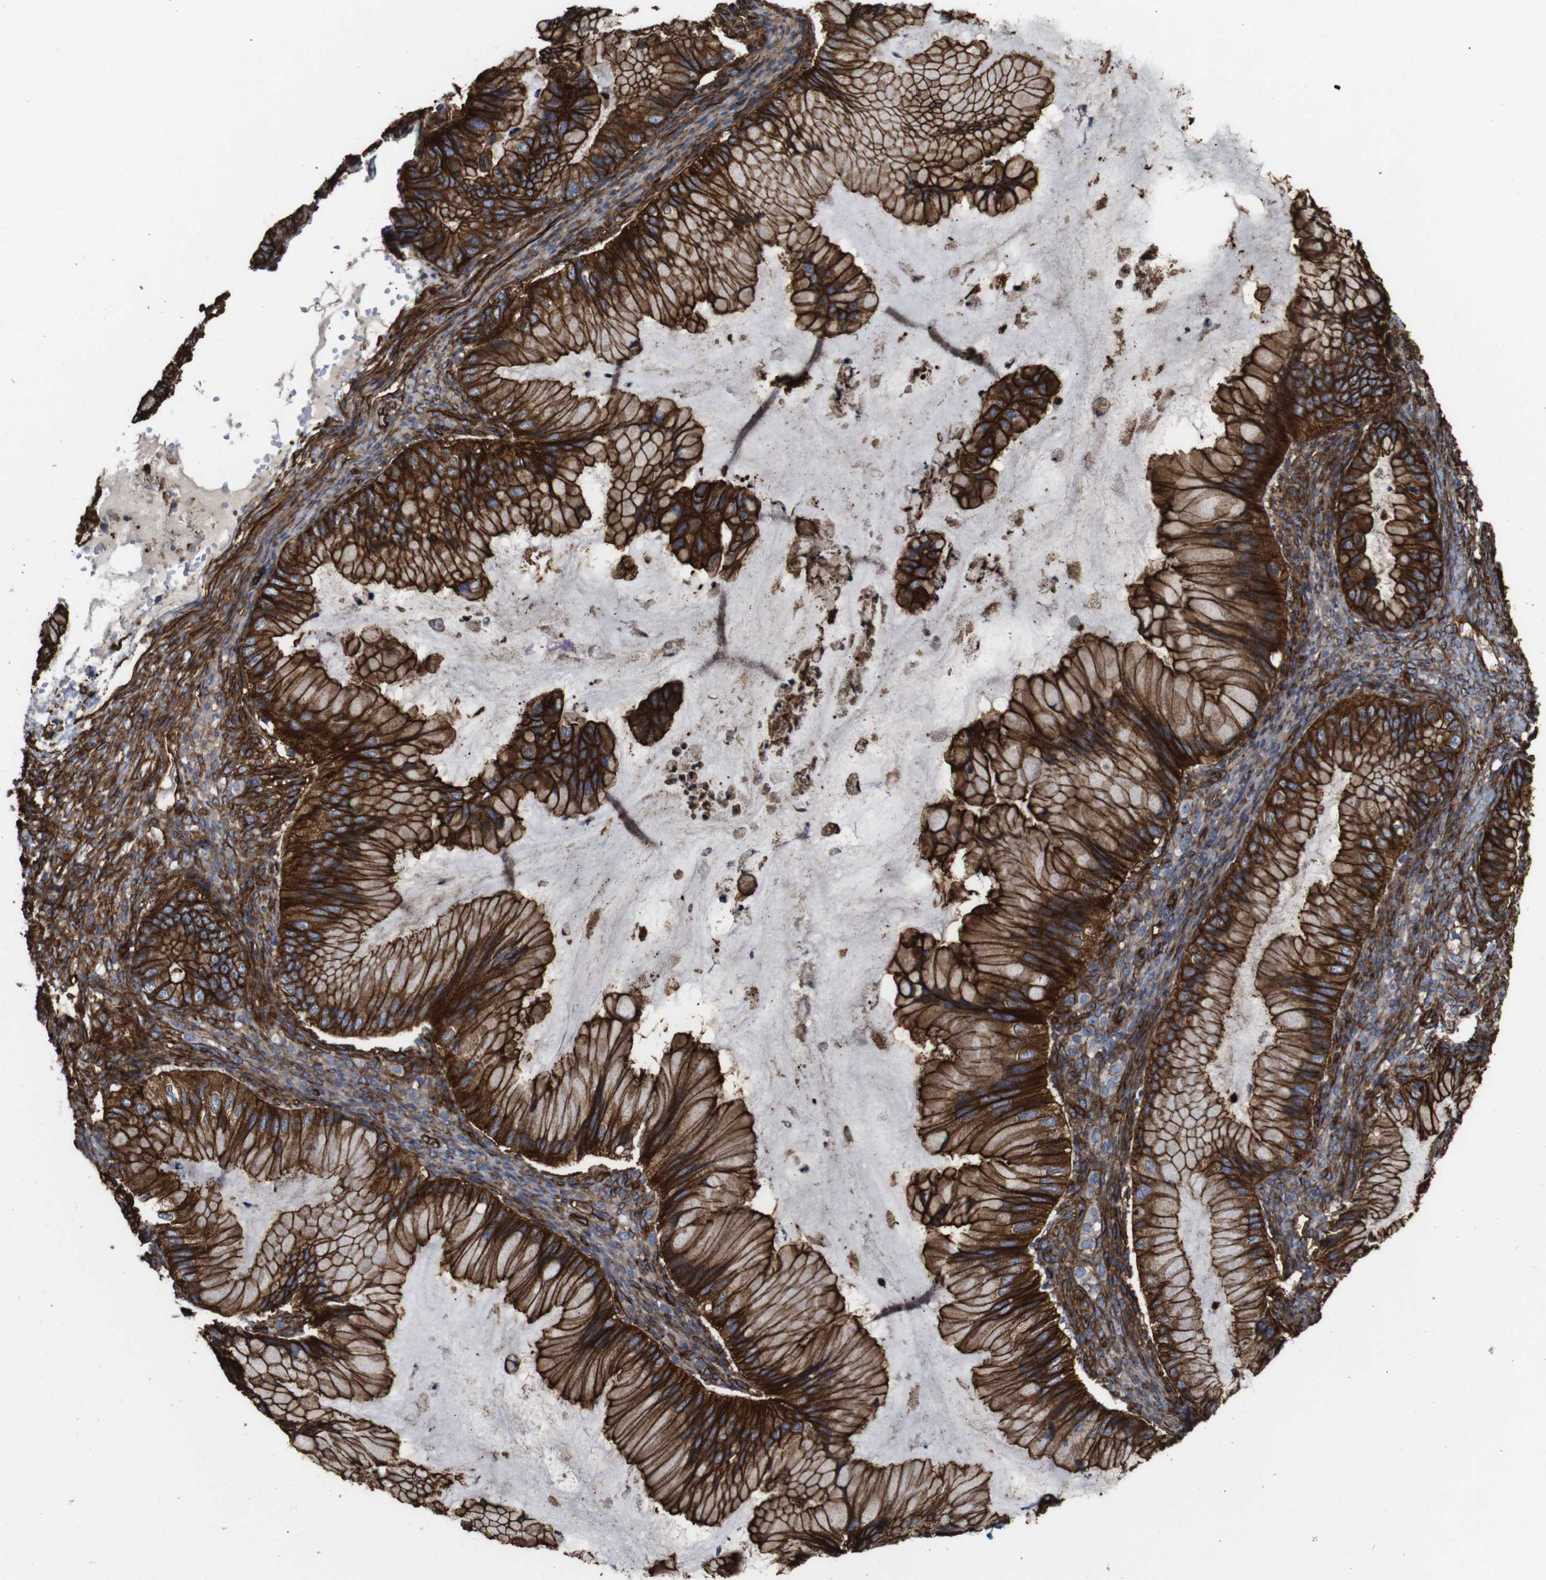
{"staining": {"intensity": "strong", "quantity": ">75%", "location": "cytoplasmic/membranous"}, "tissue": "ovarian cancer", "cell_type": "Tumor cells", "image_type": "cancer", "snomed": [{"axis": "morphology", "description": "Cystadenocarcinoma, mucinous, NOS"}, {"axis": "topography", "description": "Ovary"}], "caption": "Protein staining shows strong cytoplasmic/membranous staining in approximately >75% of tumor cells in ovarian cancer (mucinous cystadenocarcinoma). The protein of interest is shown in brown color, while the nuclei are stained blue.", "gene": "SPTBN1", "patient": {"sex": "female", "age": 36}}